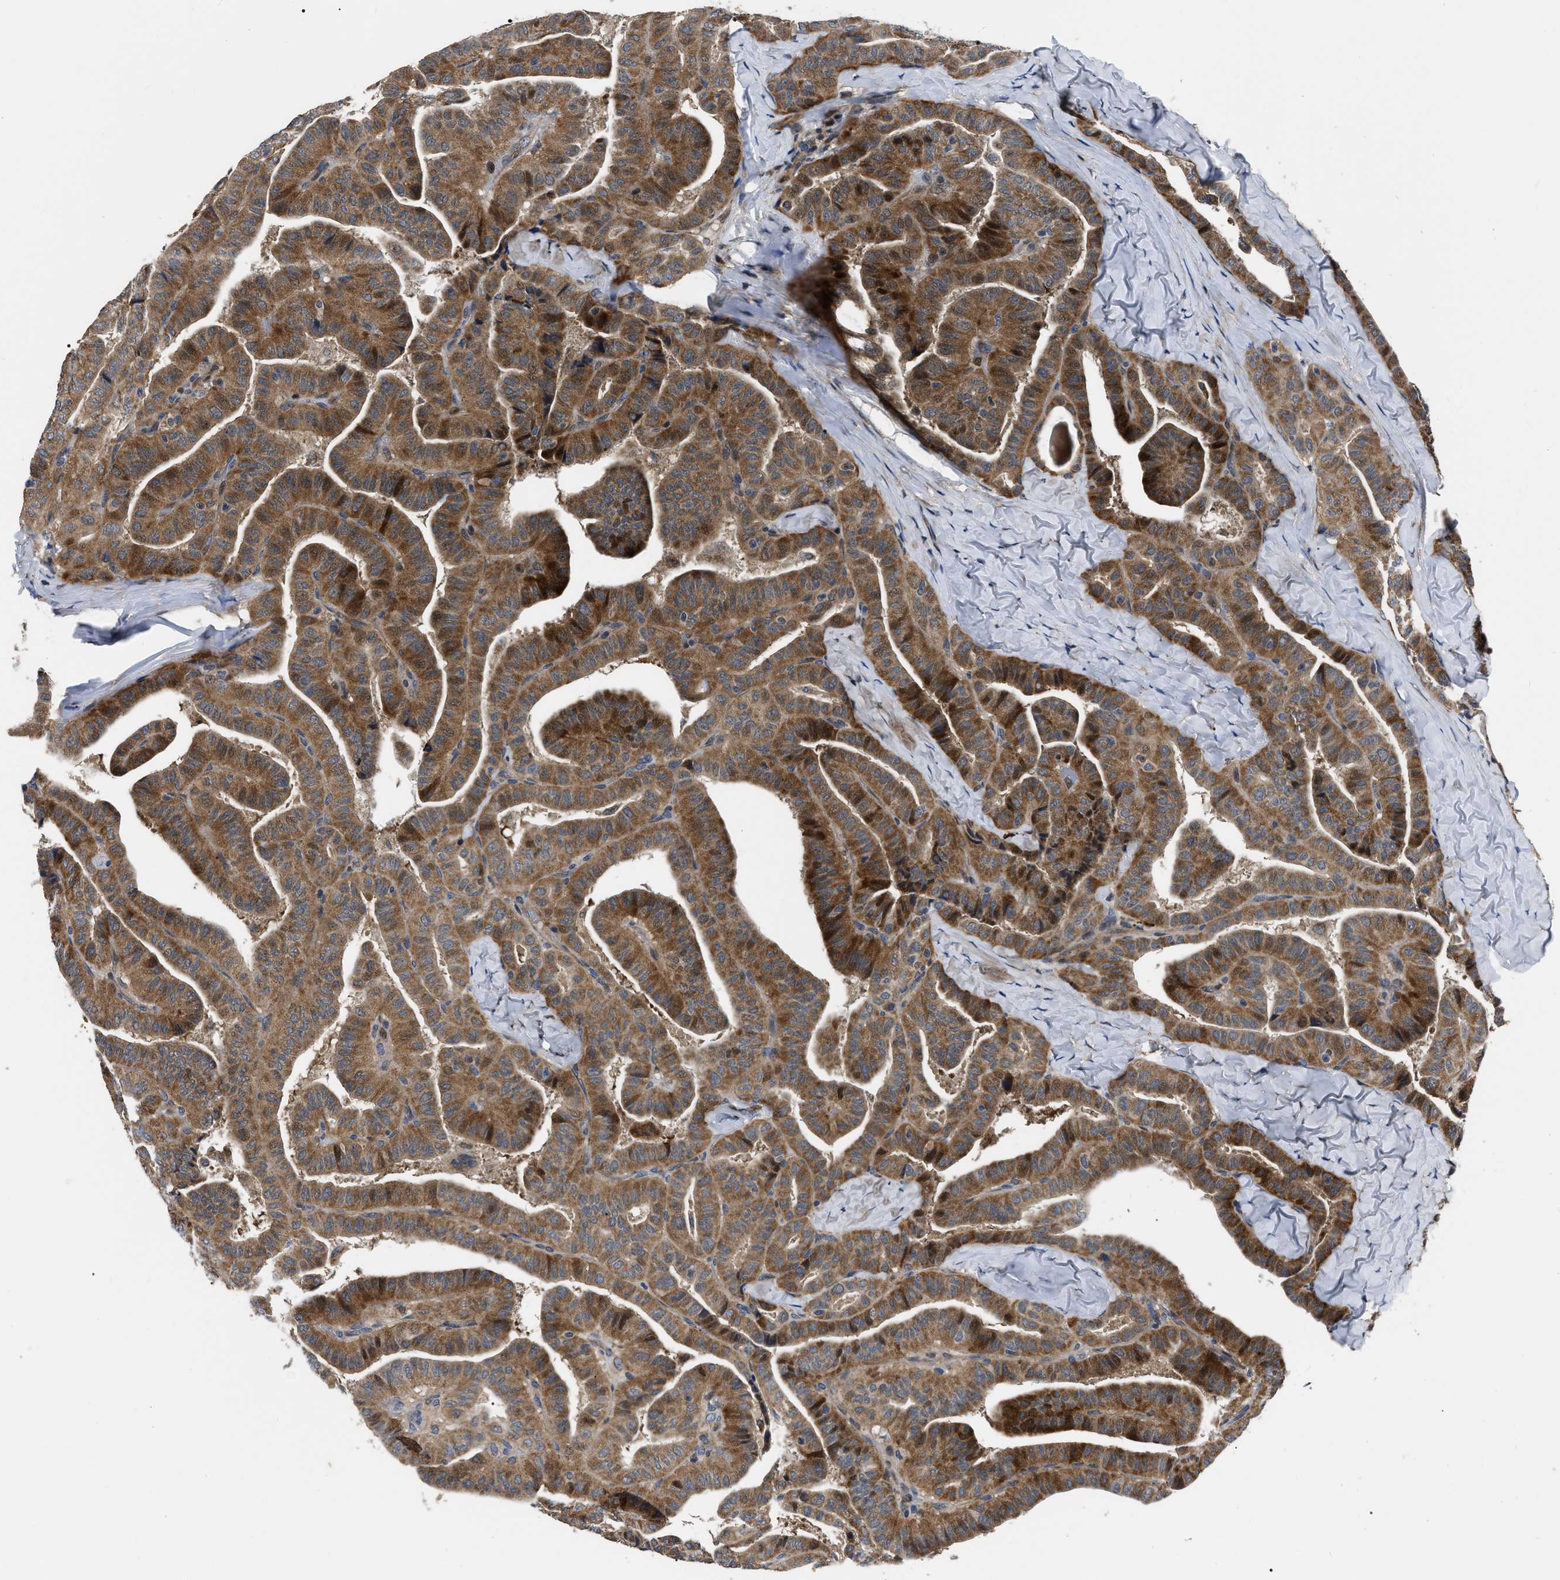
{"staining": {"intensity": "strong", "quantity": ">75%", "location": "cytoplasmic/membranous"}, "tissue": "thyroid cancer", "cell_type": "Tumor cells", "image_type": "cancer", "snomed": [{"axis": "morphology", "description": "Papillary adenocarcinoma, NOS"}, {"axis": "topography", "description": "Thyroid gland"}], "caption": "Thyroid cancer tissue shows strong cytoplasmic/membranous positivity in approximately >75% of tumor cells, visualized by immunohistochemistry. Ihc stains the protein of interest in brown and the nuclei are stained blue.", "gene": "PPWD1", "patient": {"sex": "male", "age": 77}}